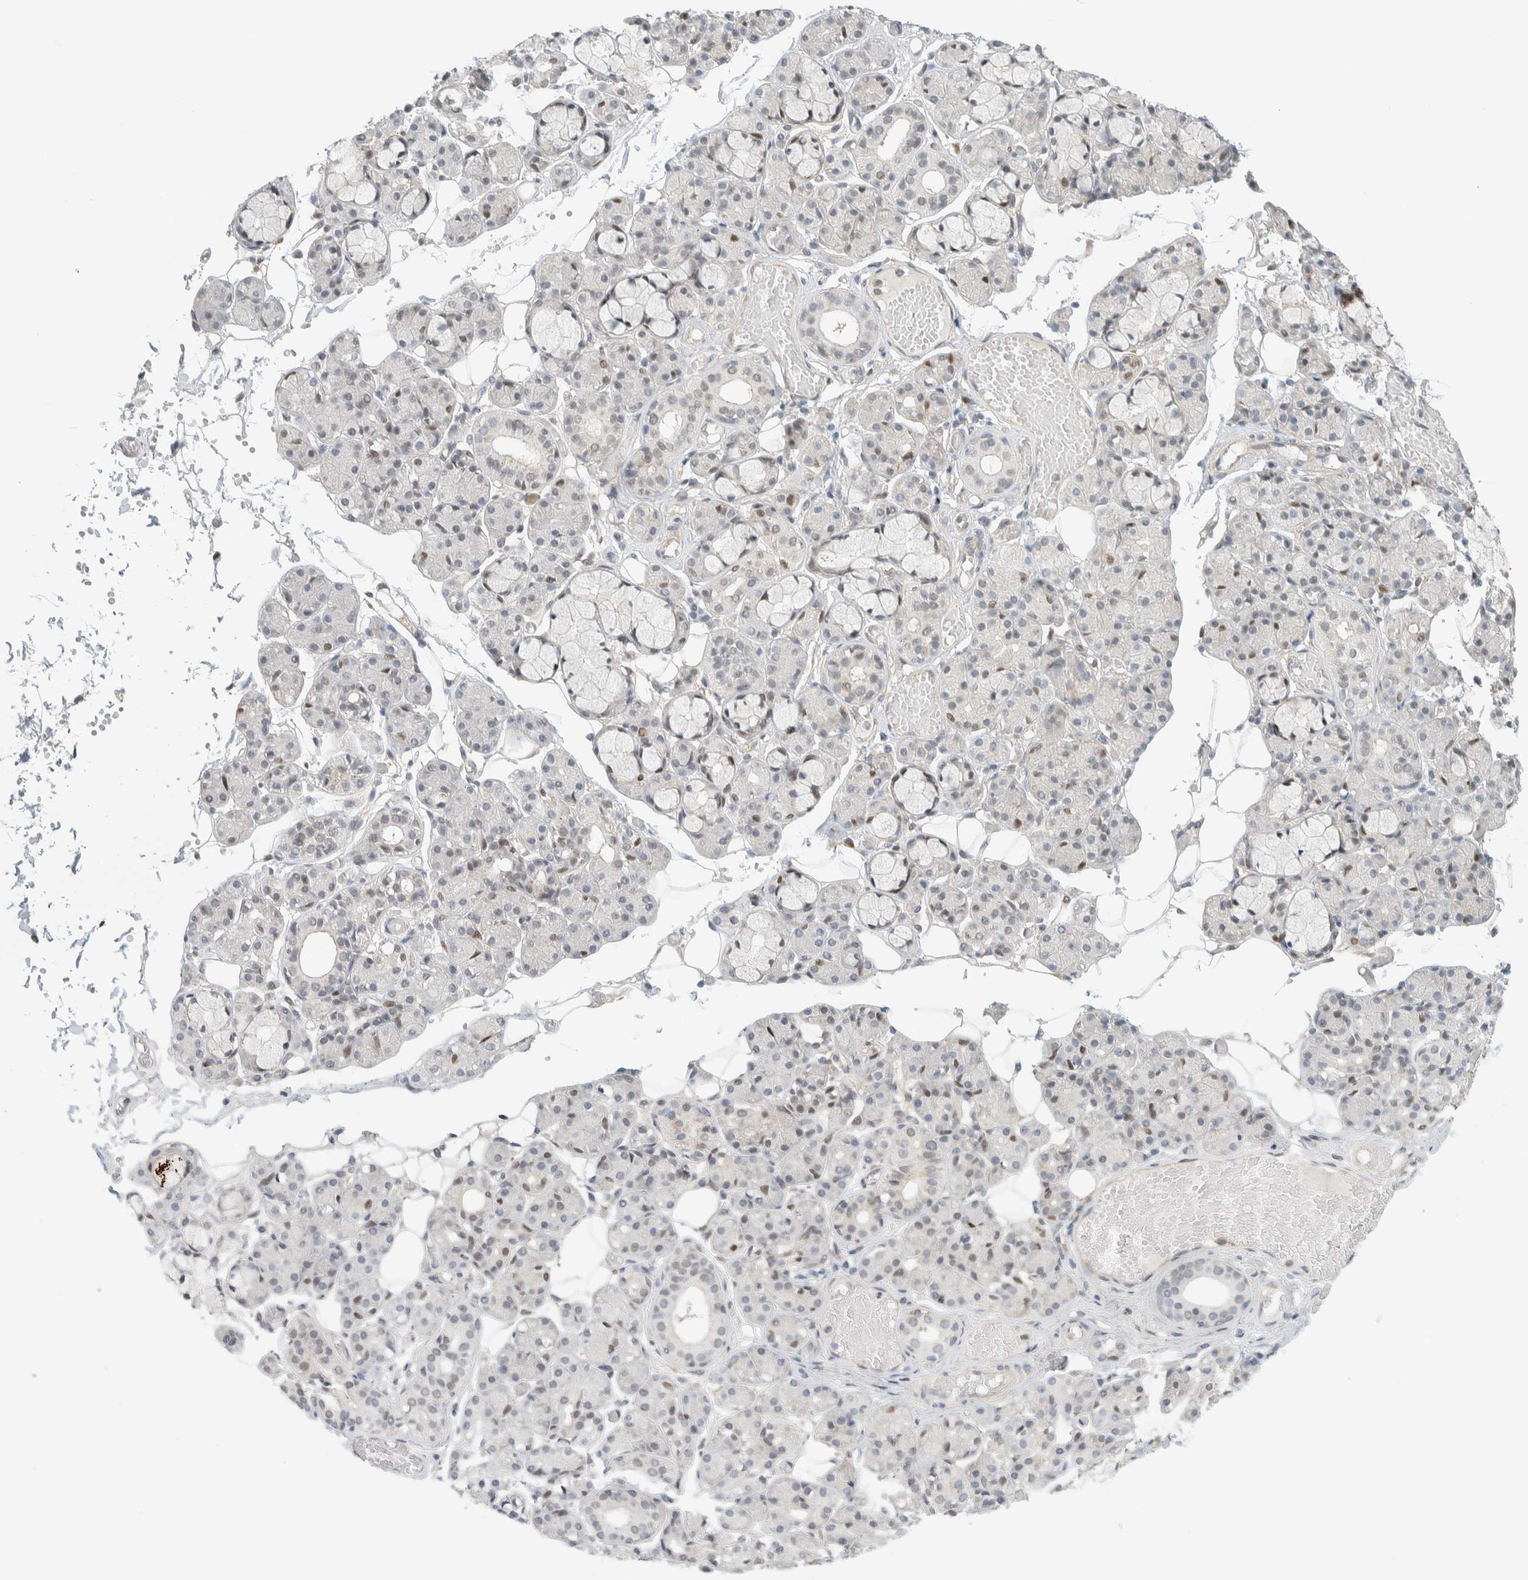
{"staining": {"intensity": "moderate", "quantity": "<25%", "location": "nuclear"}, "tissue": "salivary gland", "cell_type": "Glandular cells", "image_type": "normal", "snomed": [{"axis": "morphology", "description": "Normal tissue, NOS"}, {"axis": "topography", "description": "Salivary gland"}], "caption": "Immunohistochemical staining of normal salivary gland displays <25% levels of moderate nuclear protein expression in approximately <25% of glandular cells. (DAB IHC, brown staining for protein, blue staining for nuclei).", "gene": "TFE3", "patient": {"sex": "male", "age": 63}}